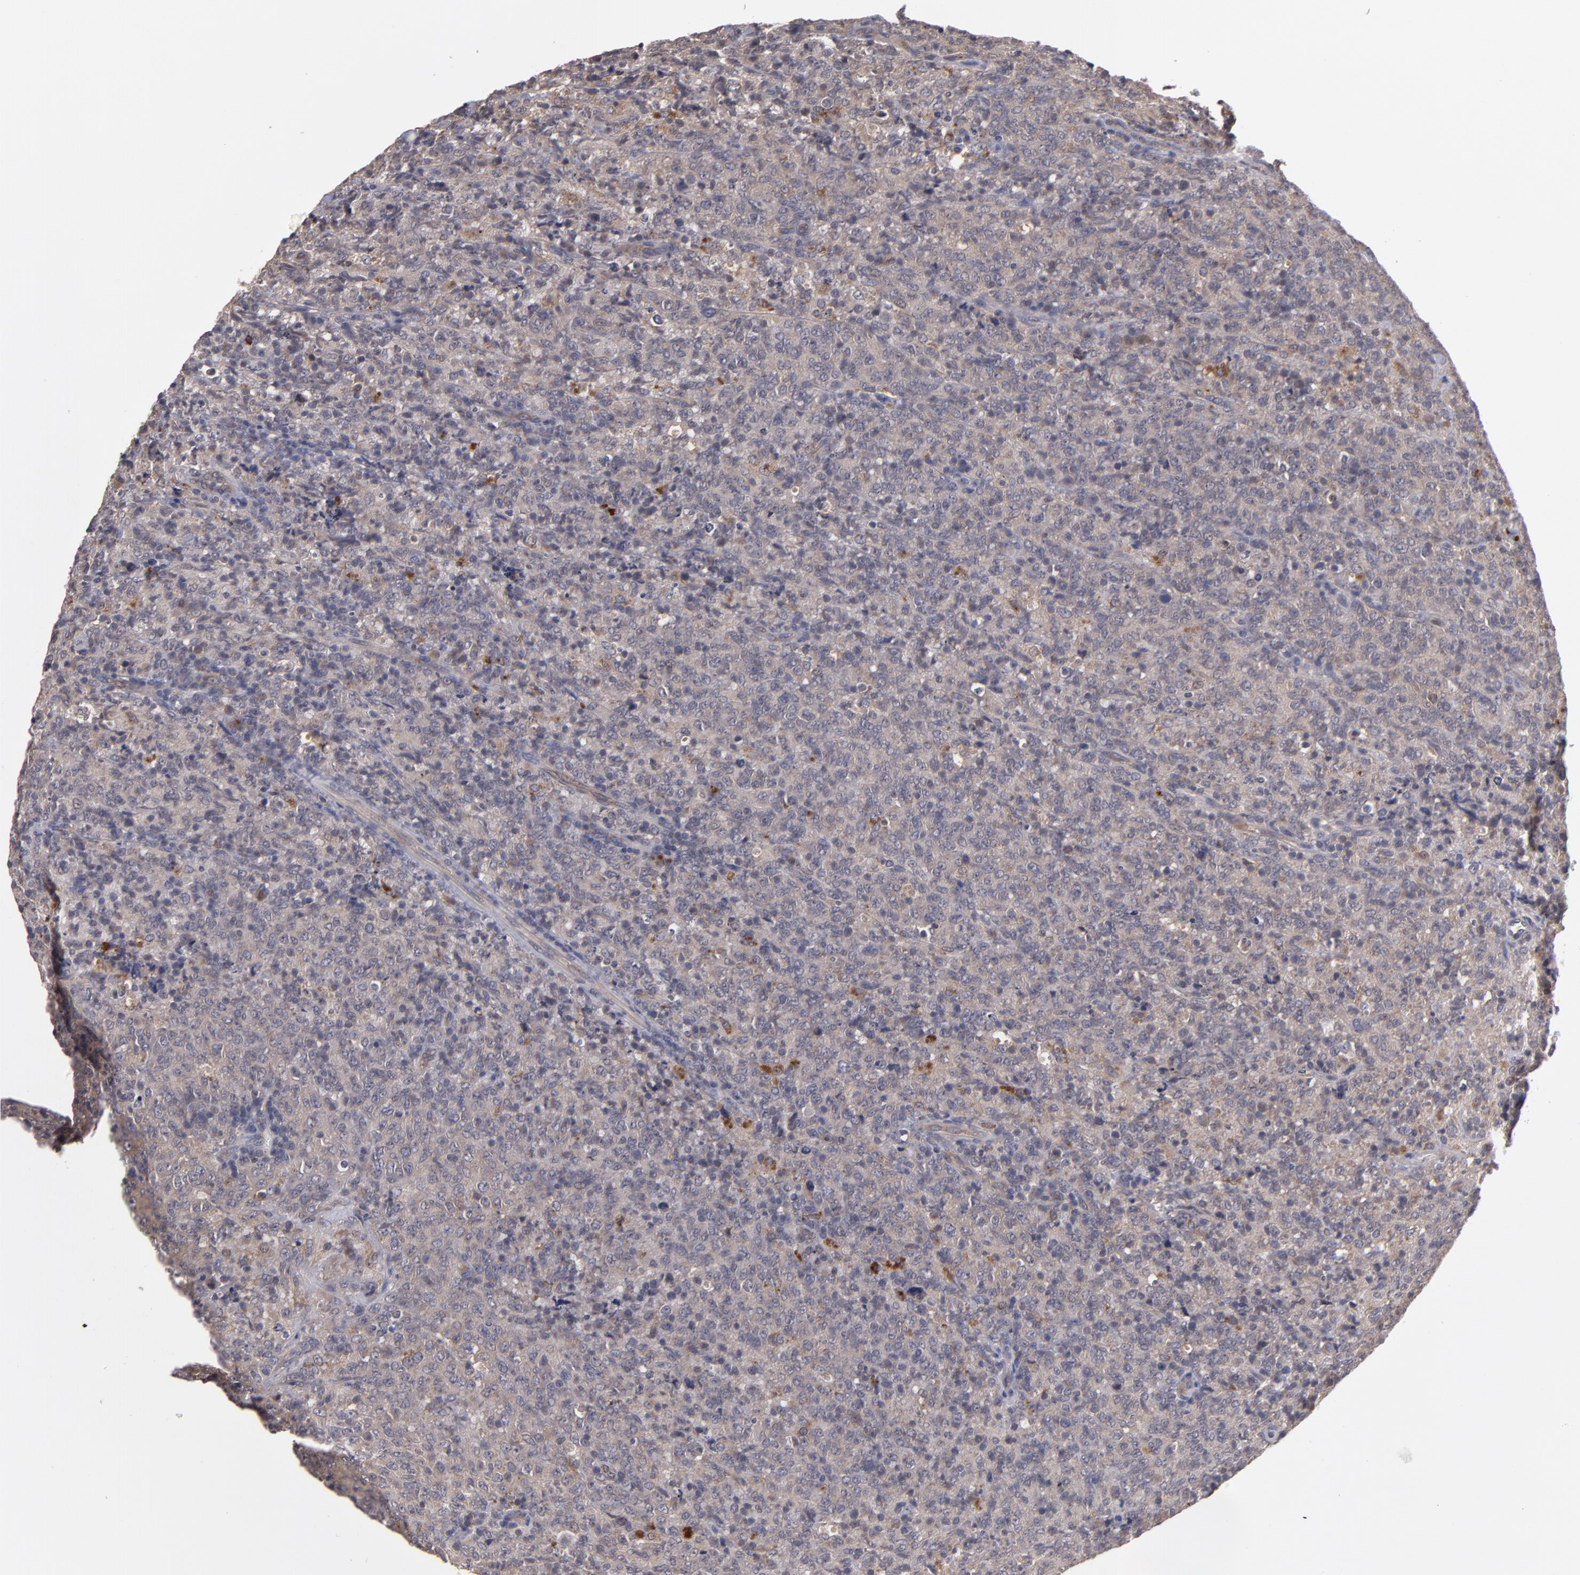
{"staining": {"intensity": "moderate", "quantity": "<25%", "location": "cytoplasmic/membranous"}, "tissue": "lymphoma", "cell_type": "Tumor cells", "image_type": "cancer", "snomed": [{"axis": "morphology", "description": "Malignant lymphoma, non-Hodgkin's type, High grade"}, {"axis": "topography", "description": "Tonsil"}], "caption": "Human lymphoma stained for a protein (brown) demonstrates moderate cytoplasmic/membranous positive positivity in approximately <25% of tumor cells.", "gene": "CTSO", "patient": {"sex": "female", "age": 36}}